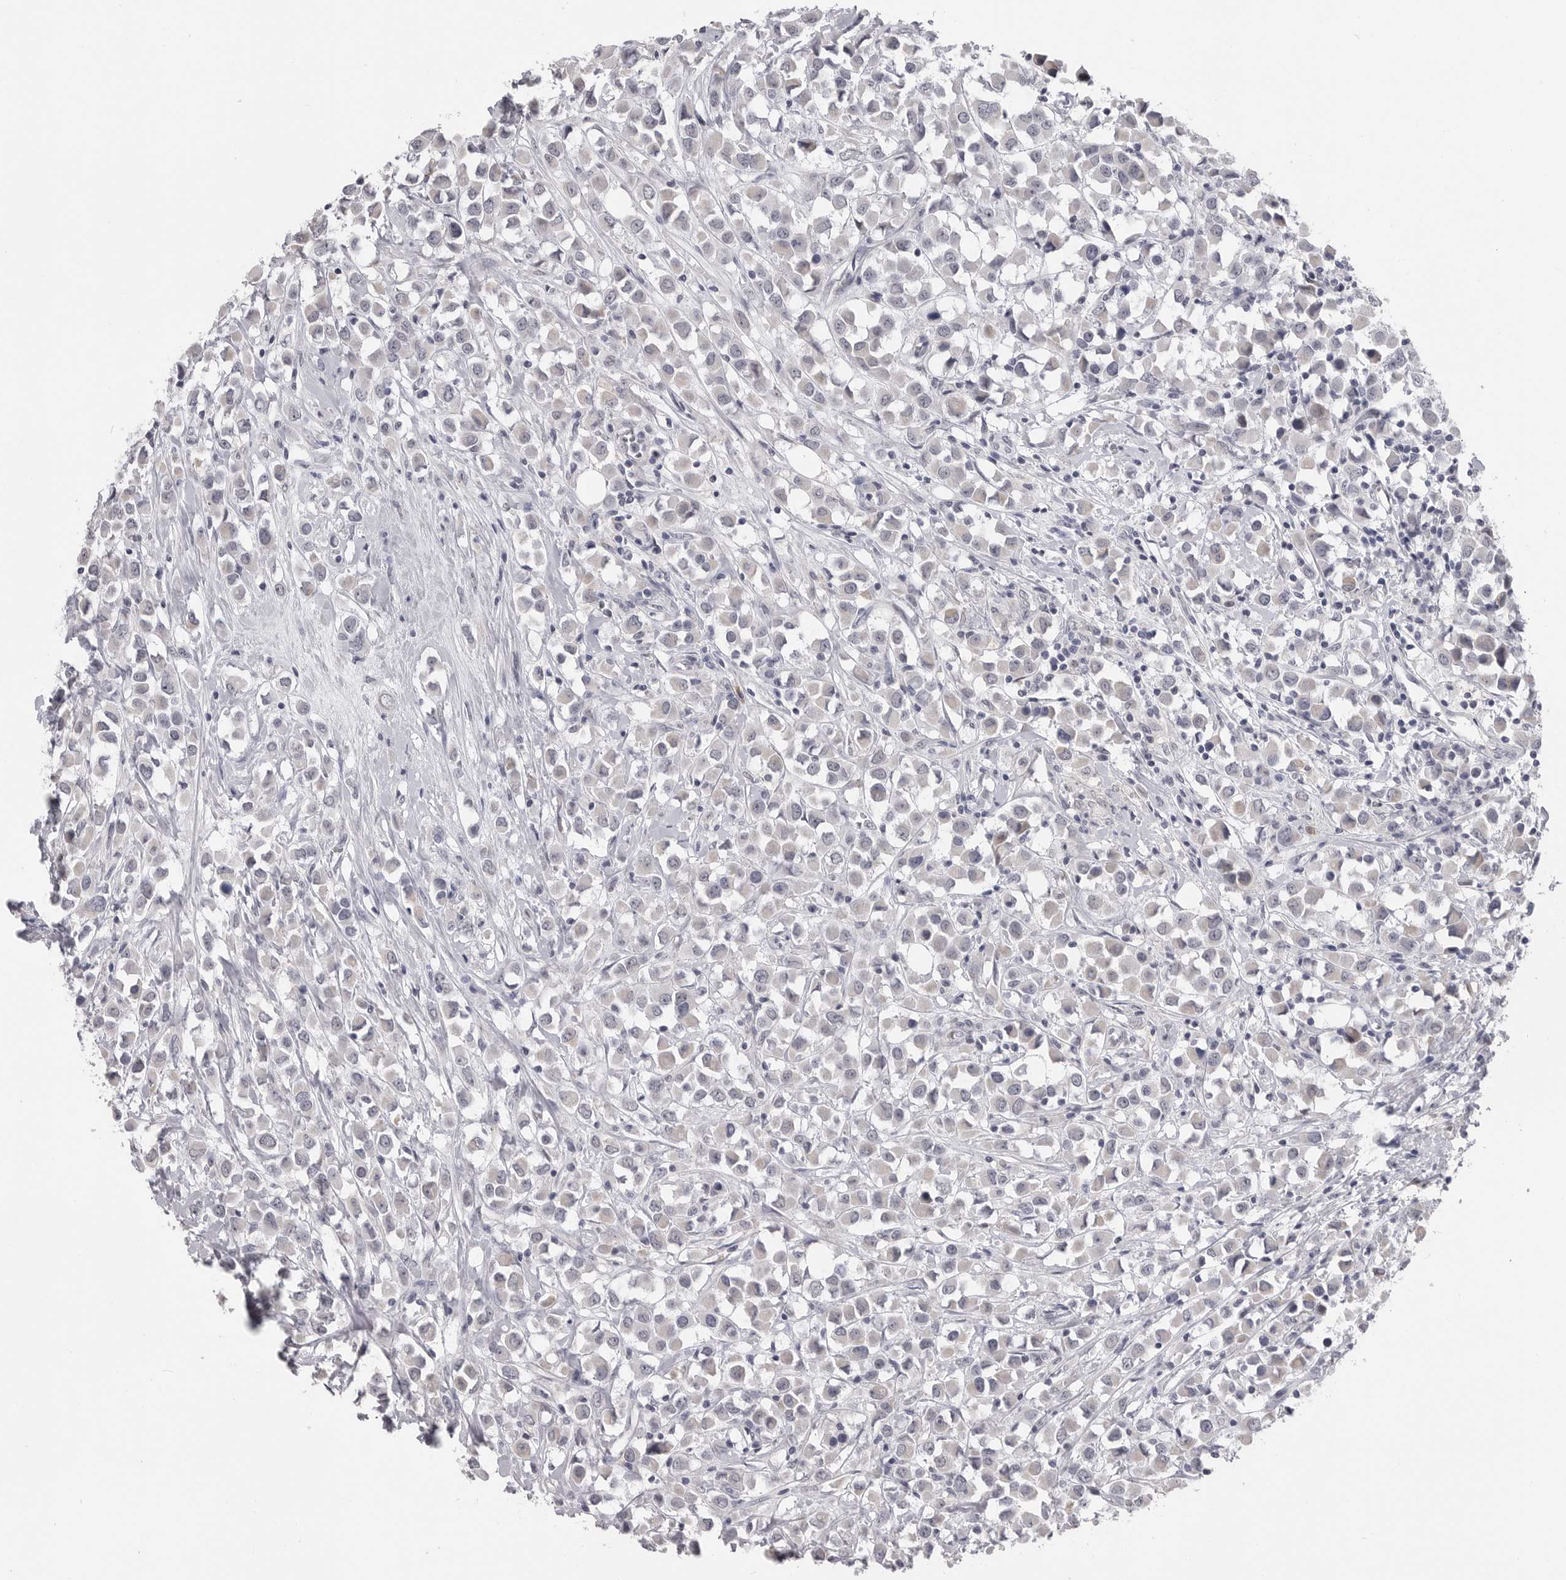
{"staining": {"intensity": "negative", "quantity": "none", "location": "none"}, "tissue": "breast cancer", "cell_type": "Tumor cells", "image_type": "cancer", "snomed": [{"axis": "morphology", "description": "Duct carcinoma"}, {"axis": "topography", "description": "Breast"}], "caption": "High magnification brightfield microscopy of breast infiltrating ductal carcinoma stained with DAB (3,3'-diaminobenzidine) (brown) and counterstained with hematoxylin (blue): tumor cells show no significant staining.", "gene": "PLEKHF1", "patient": {"sex": "female", "age": 61}}